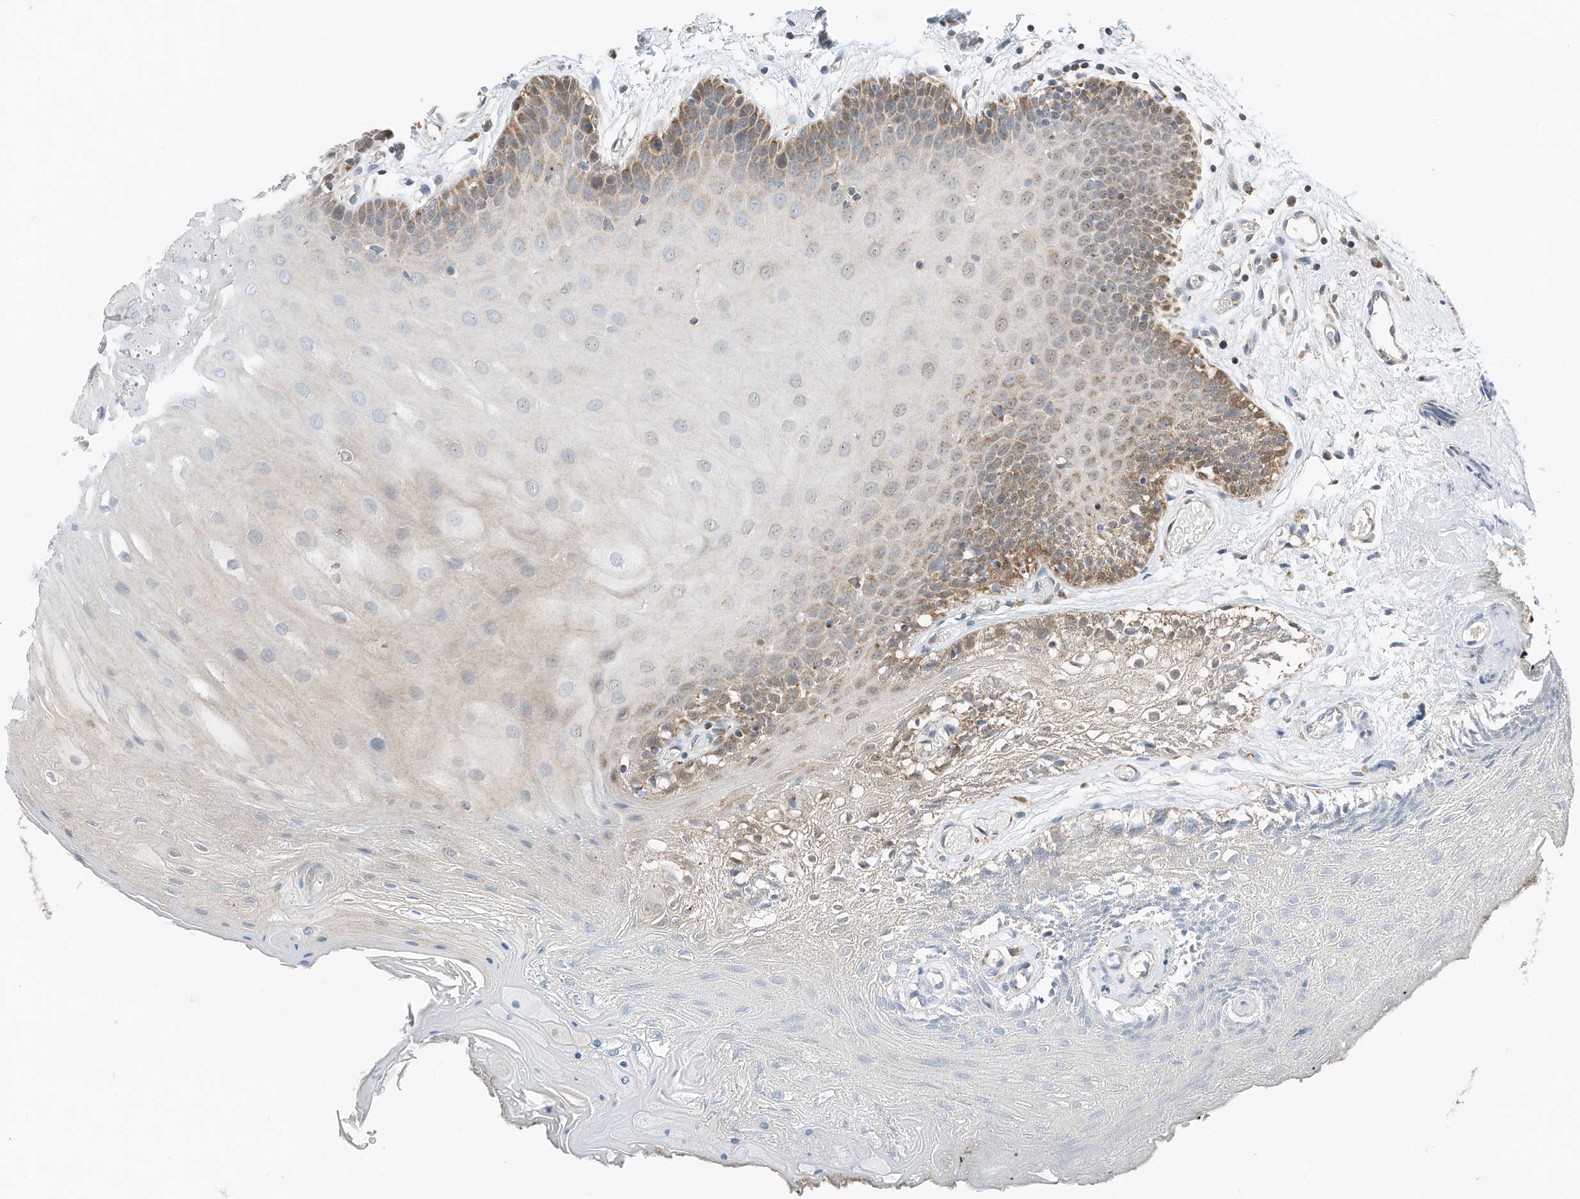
{"staining": {"intensity": "moderate", "quantity": "<25%", "location": "cytoplasmic/membranous"}, "tissue": "oral mucosa", "cell_type": "Squamous epithelial cells", "image_type": "normal", "snomed": [{"axis": "morphology", "description": "Normal tissue, NOS"}, {"axis": "morphology", "description": "Squamous cell carcinoma, NOS"}, {"axis": "topography", "description": "Skeletal muscle"}, {"axis": "topography", "description": "Oral tissue"}, {"axis": "topography", "description": "Salivary gland"}, {"axis": "topography", "description": "Head-Neck"}], "caption": "Protein staining of unremarkable oral mucosa displays moderate cytoplasmic/membranous expression in approximately <25% of squamous epithelial cells.", "gene": "RMND1", "patient": {"sex": "male", "age": 54}}